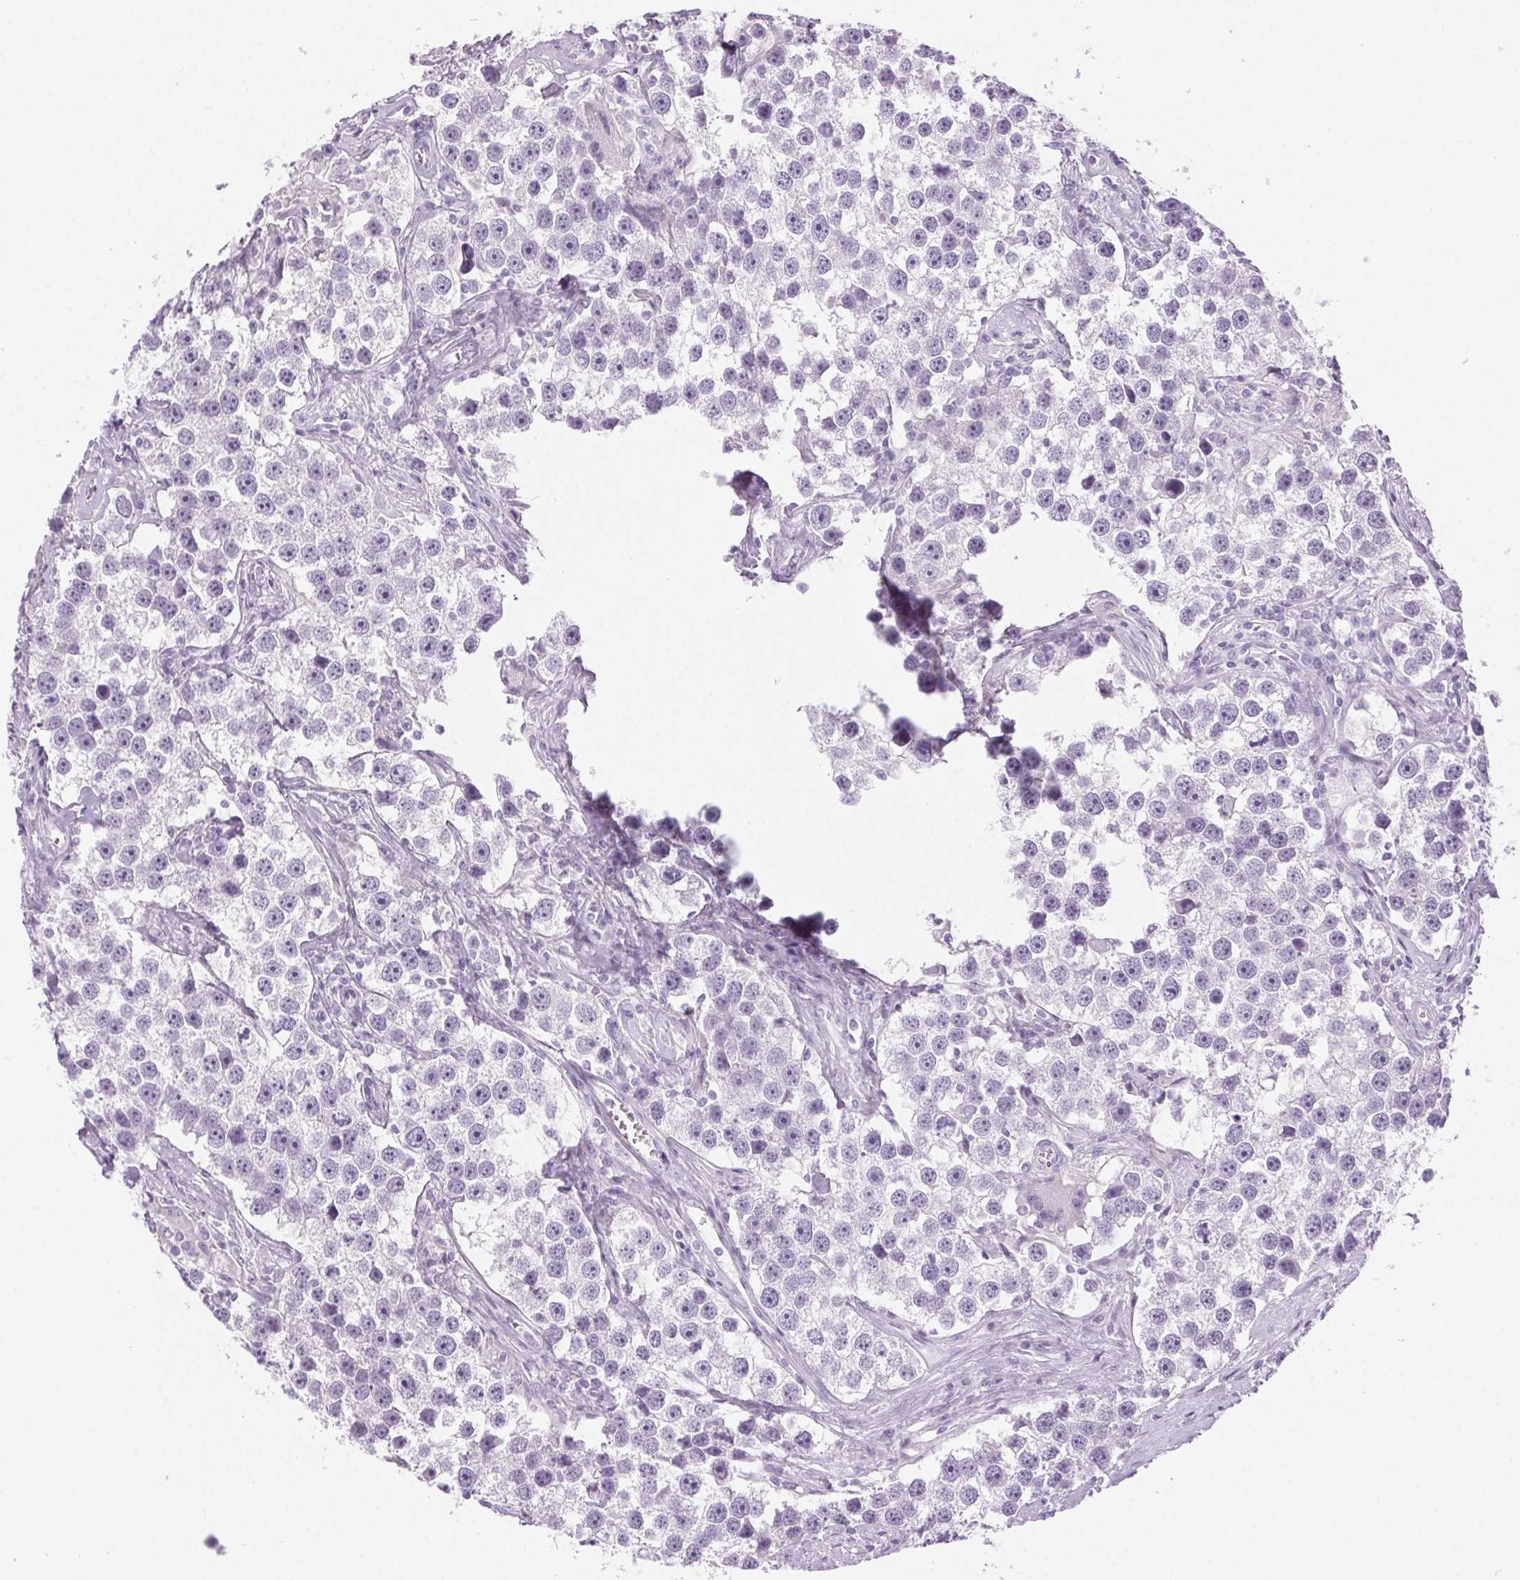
{"staining": {"intensity": "negative", "quantity": "none", "location": "none"}, "tissue": "testis cancer", "cell_type": "Tumor cells", "image_type": "cancer", "snomed": [{"axis": "morphology", "description": "Seminoma, NOS"}, {"axis": "topography", "description": "Testis"}], "caption": "An image of human testis cancer (seminoma) is negative for staining in tumor cells.", "gene": "LRP2", "patient": {"sex": "male", "age": 49}}